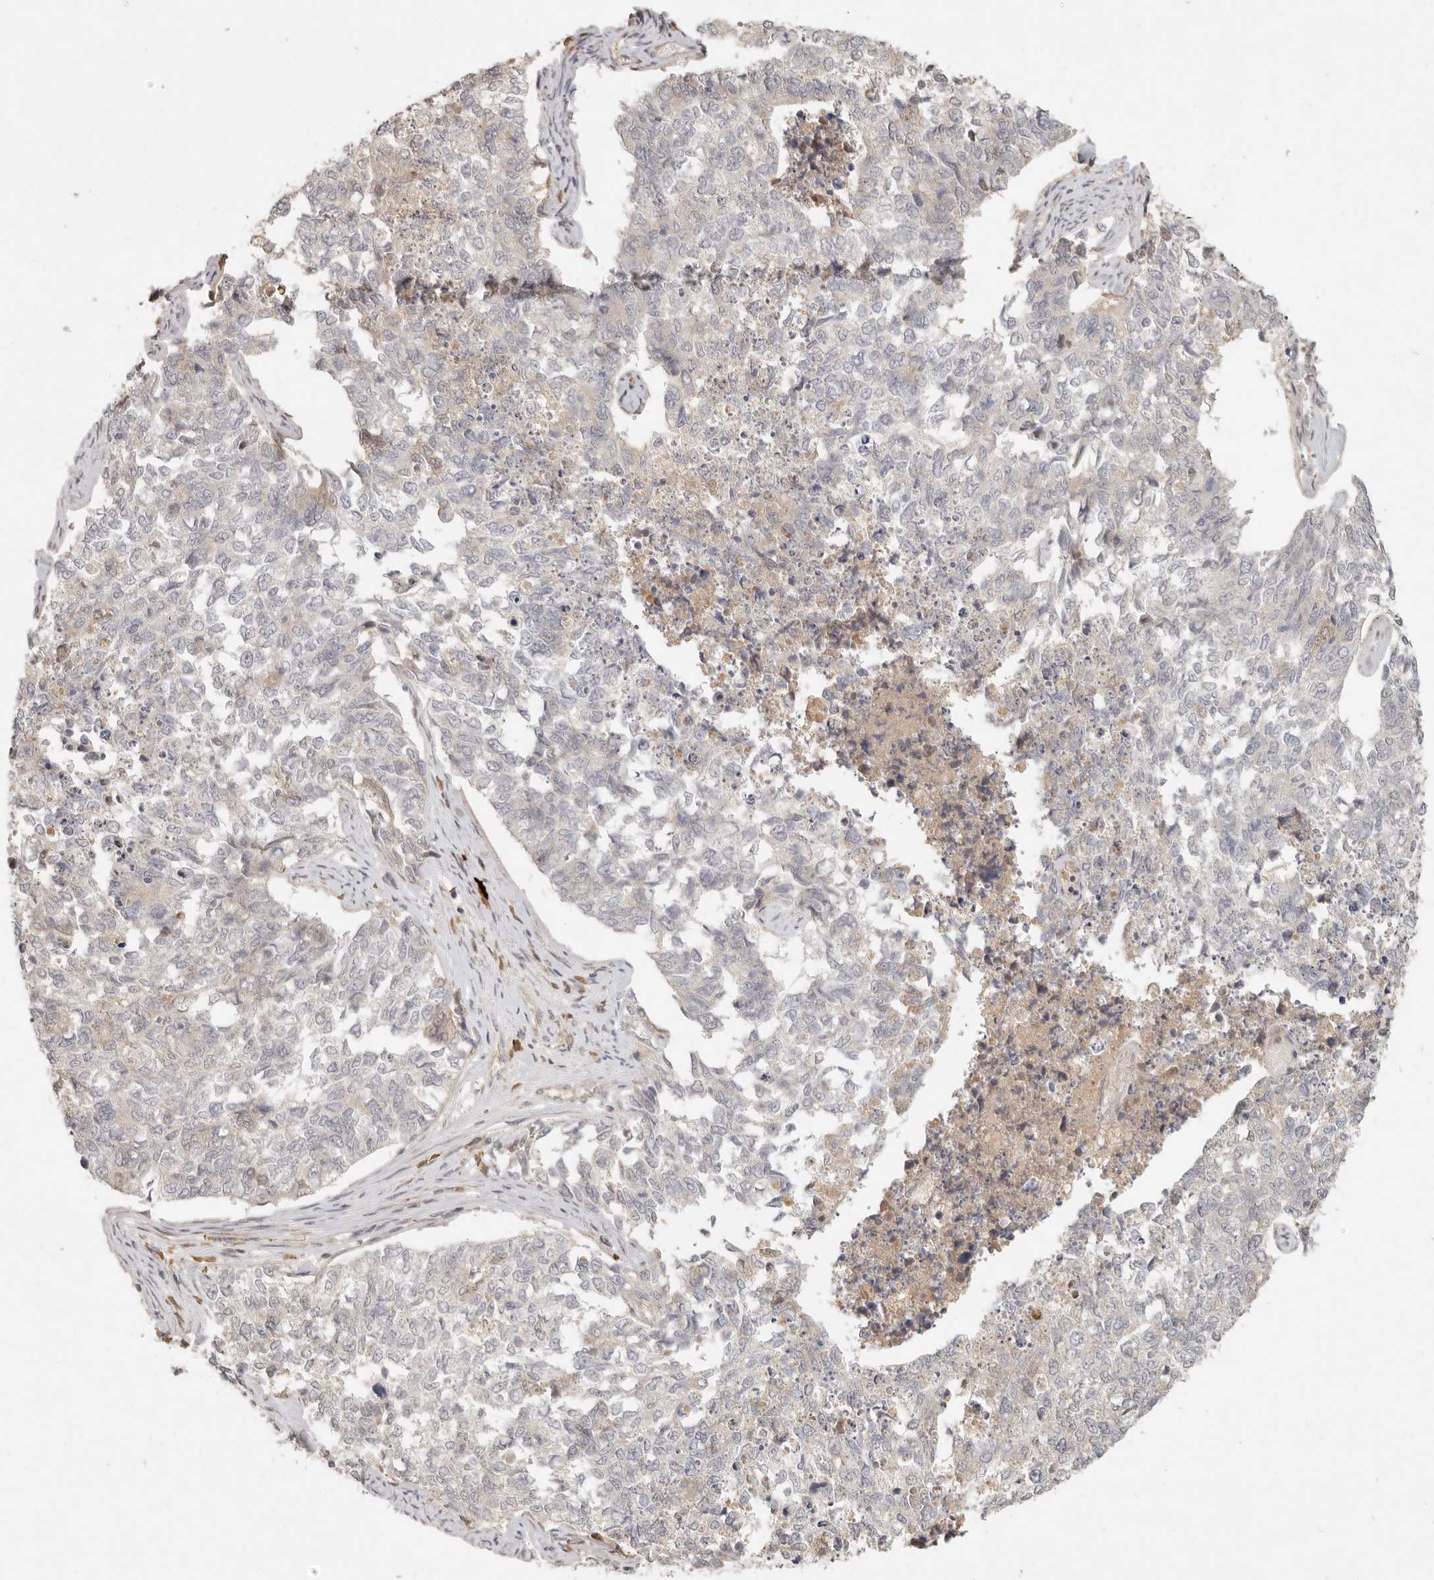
{"staining": {"intensity": "negative", "quantity": "none", "location": "none"}, "tissue": "cervical cancer", "cell_type": "Tumor cells", "image_type": "cancer", "snomed": [{"axis": "morphology", "description": "Squamous cell carcinoma, NOS"}, {"axis": "topography", "description": "Cervix"}], "caption": "The histopathology image reveals no significant staining in tumor cells of cervical cancer. (DAB (3,3'-diaminobenzidine) immunohistochemistry (IHC) with hematoxylin counter stain).", "gene": "UBXN11", "patient": {"sex": "female", "age": 63}}